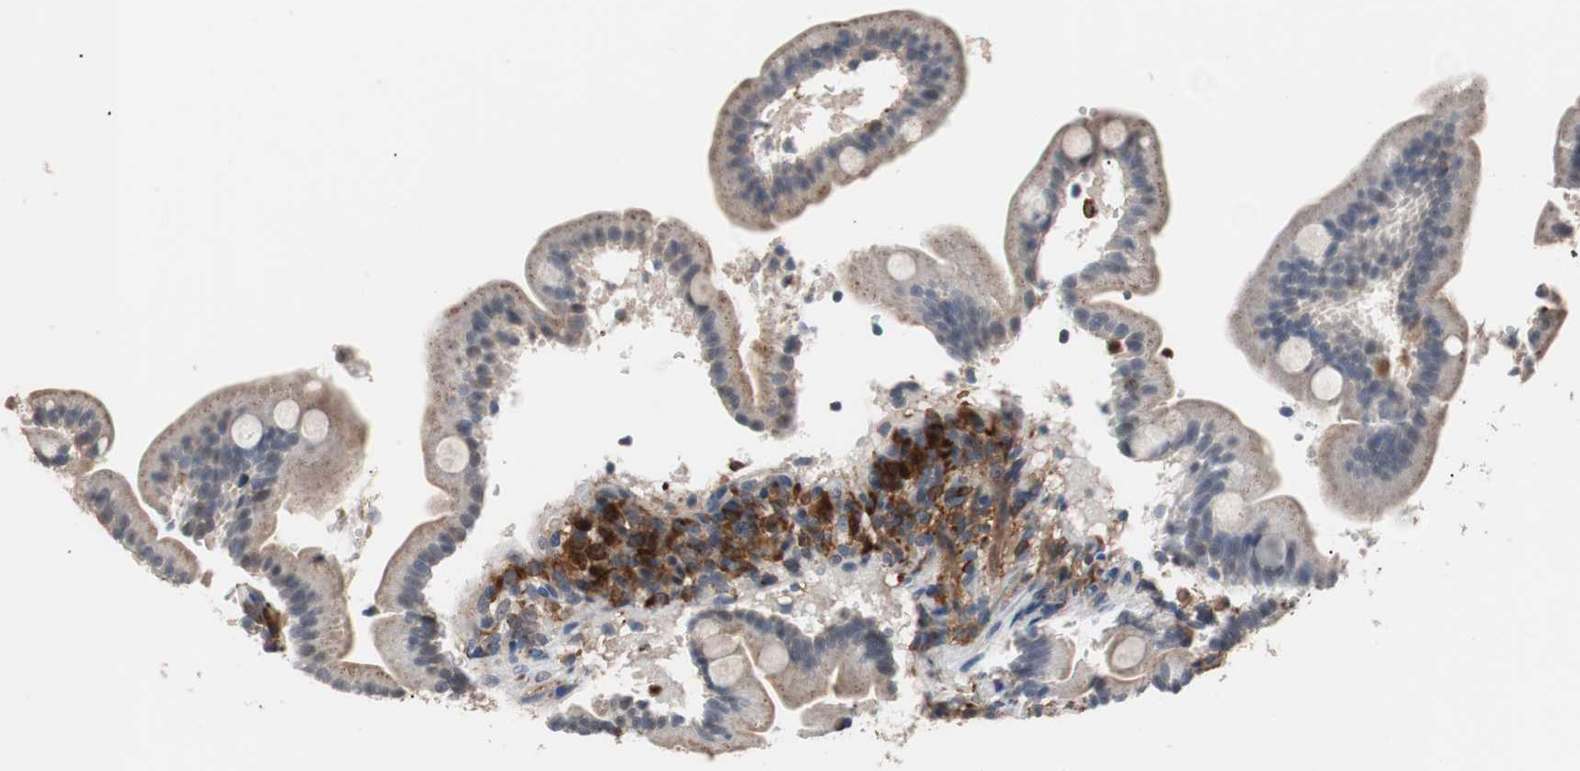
{"staining": {"intensity": "moderate", "quantity": "25%-75%", "location": "cytoplasmic/membranous"}, "tissue": "duodenum", "cell_type": "Glandular cells", "image_type": "normal", "snomed": [{"axis": "morphology", "description": "Normal tissue, NOS"}, {"axis": "topography", "description": "Duodenum"}], "caption": "This histopathology image shows IHC staining of normal duodenum, with medium moderate cytoplasmic/membranous expression in about 25%-75% of glandular cells.", "gene": "LITAF", "patient": {"sex": "male", "age": 54}}